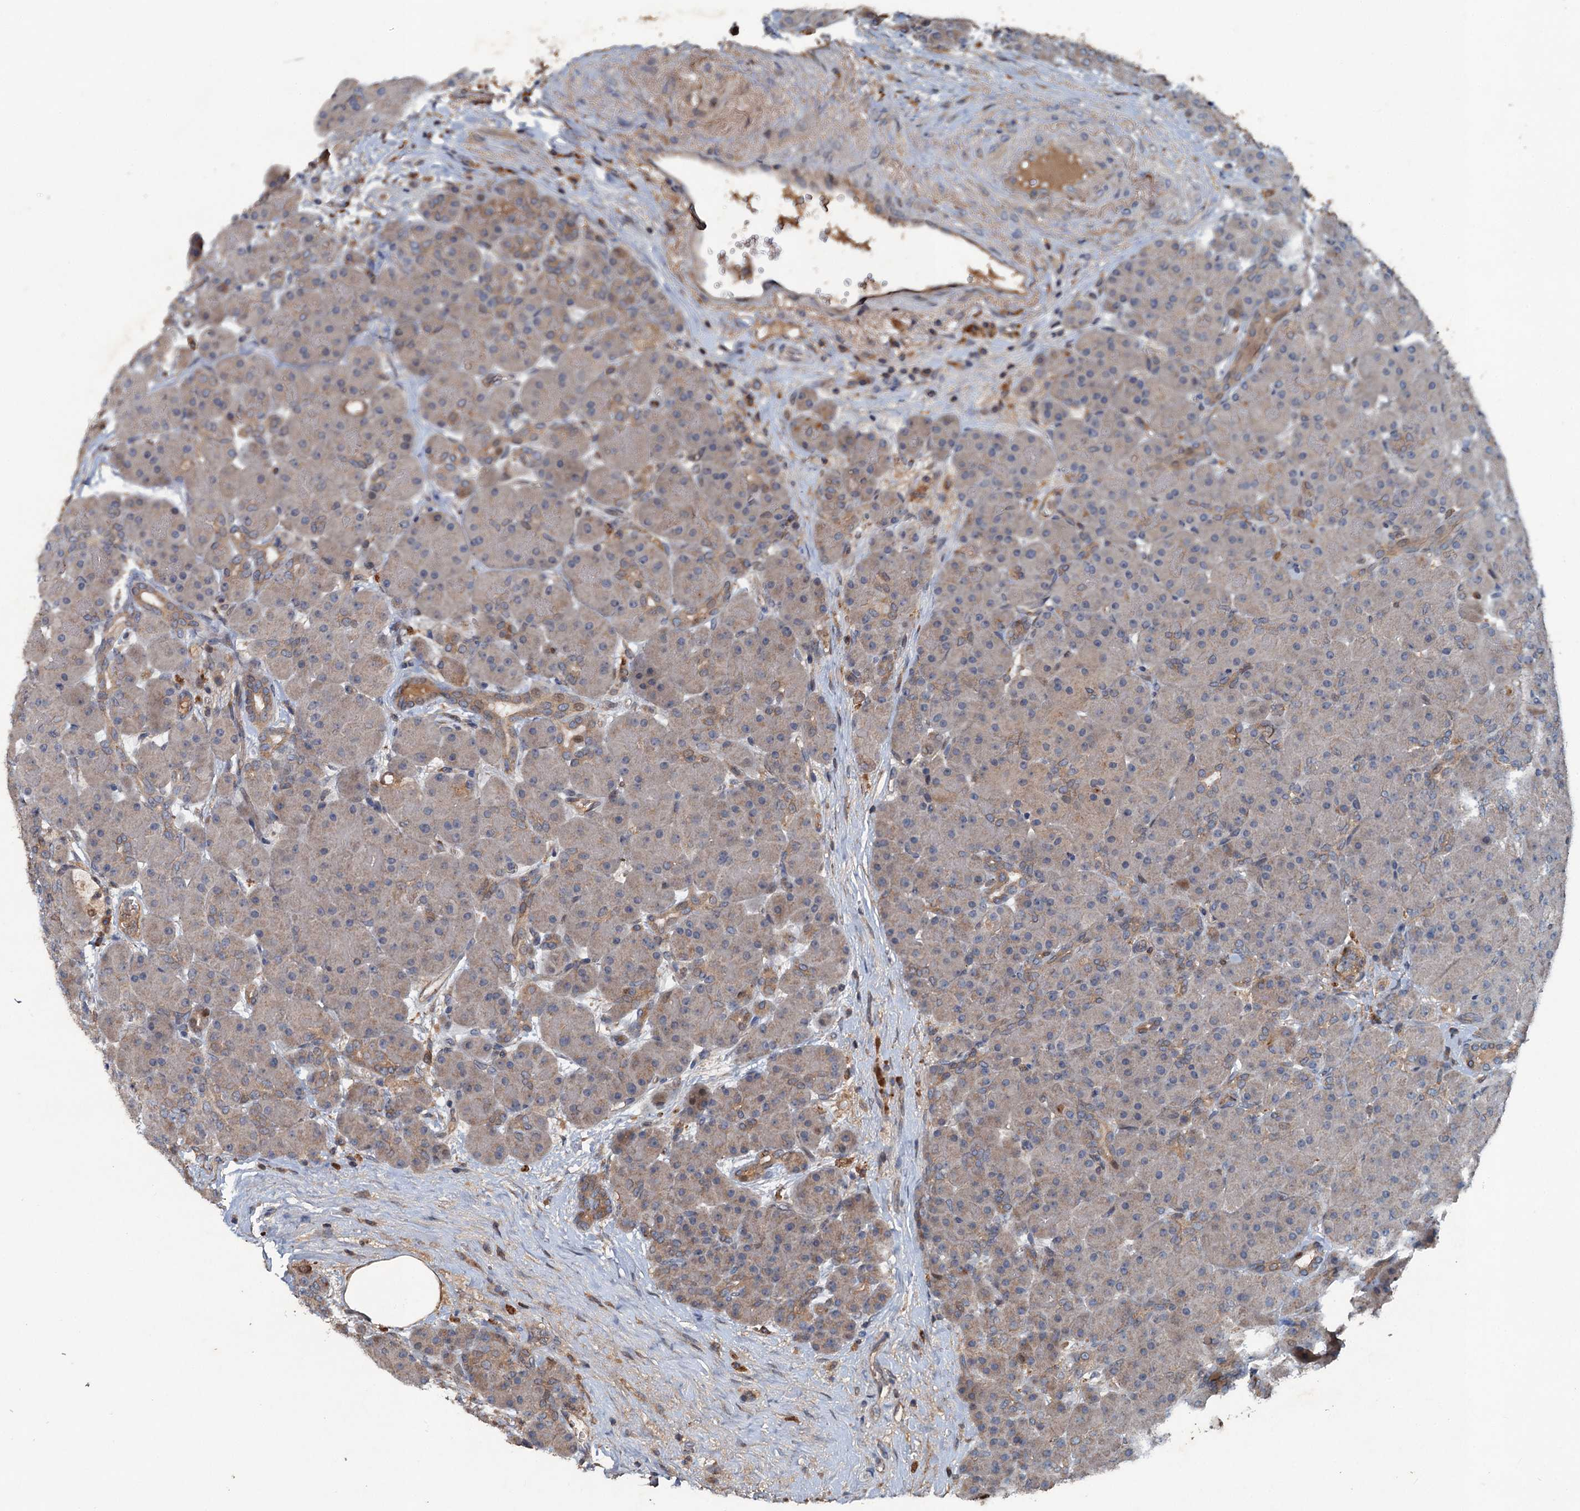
{"staining": {"intensity": "moderate", "quantity": "25%-75%", "location": "cytoplasmic/membranous"}, "tissue": "pancreas", "cell_type": "Exocrine glandular cells", "image_type": "normal", "snomed": [{"axis": "morphology", "description": "Normal tissue, NOS"}, {"axis": "topography", "description": "Pancreas"}], "caption": "Pancreas stained with IHC demonstrates moderate cytoplasmic/membranous expression in about 25%-75% of exocrine glandular cells. The protein is shown in brown color, while the nuclei are stained blue.", "gene": "TAPBPL", "patient": {"sex": "male", "age": 66}}